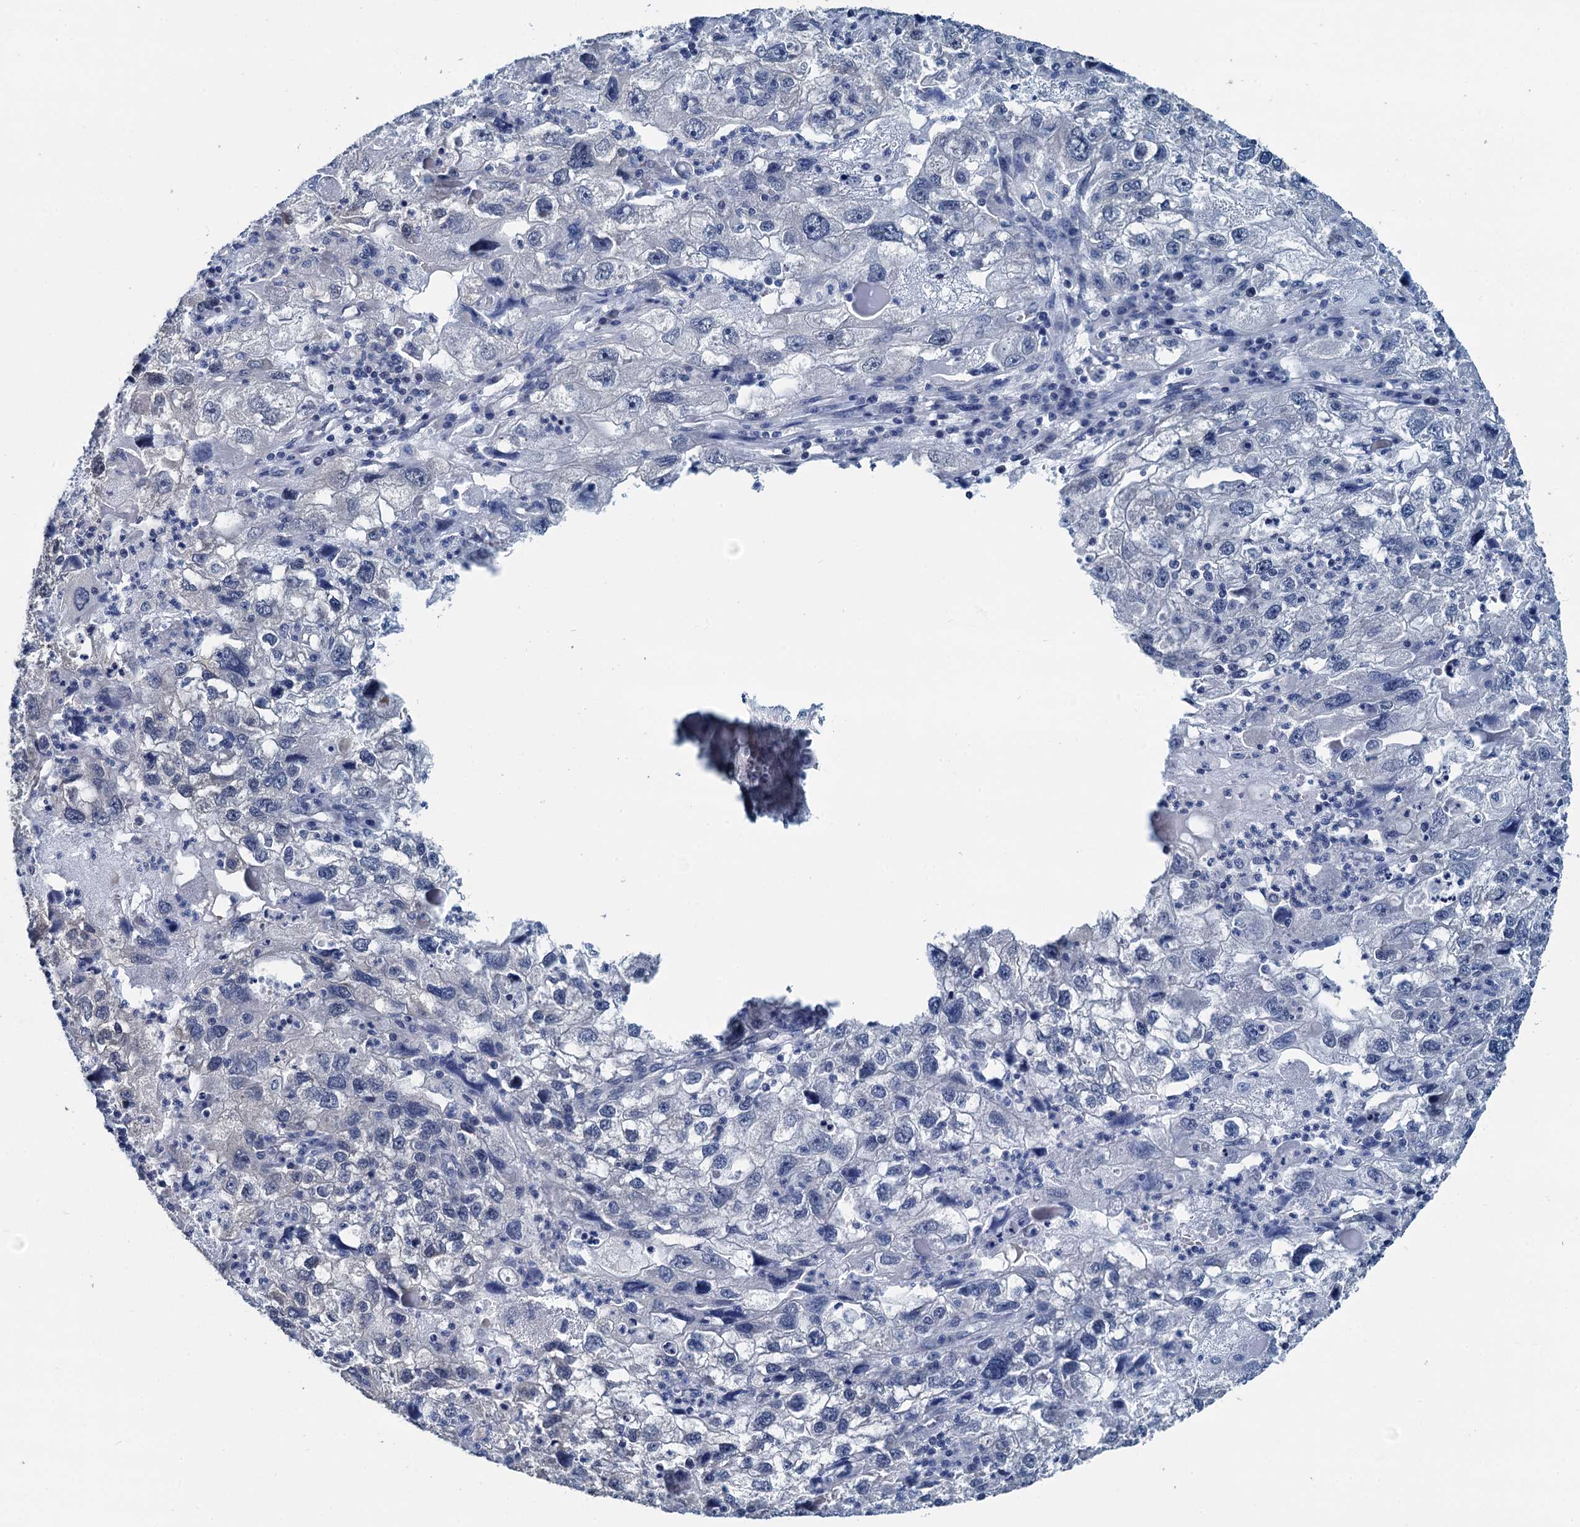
{"staining": {"intensity": "negative", "quantity": "none", "location": "none"}, "tissue": "endometrial cancer", "cell_type": "Tumor cells", "image_type": "cancer", "snomed": [{"axis": "morphology", "description": "Adenocarcinoma, NOS"}, {"axis": "topography", "description": "Endometrium"}], "caption": "This is a histopathology image of immunohistochemistry staining of endometrial cancer (adenocarcinoma), which shows no positivity in tumor cells.", "gene": "MIOX", "patient": {"sex": "female", "age": 49}}